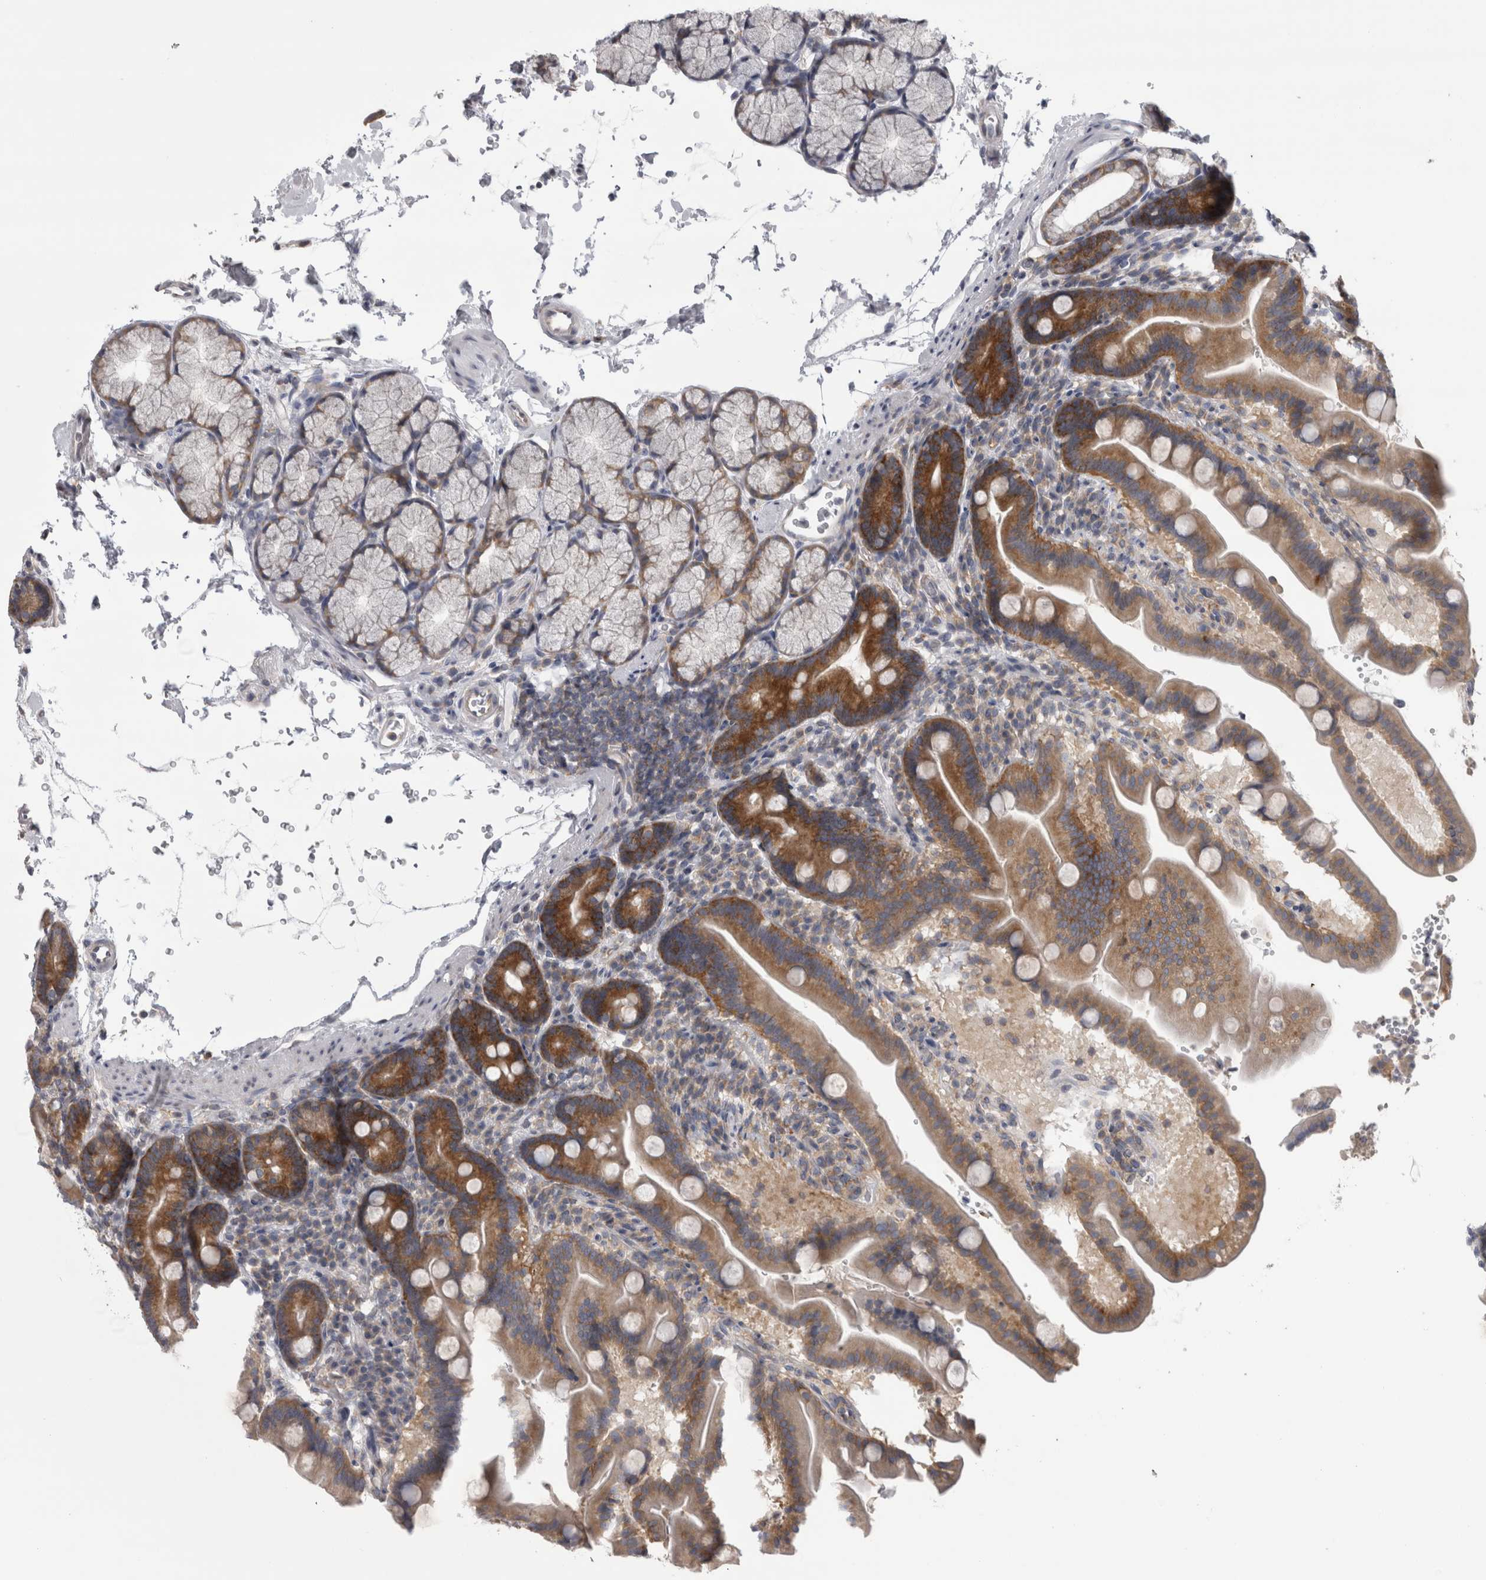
{"staining": {"intensity": "strong", "quantity": "<25%", "location": "cytoplasmic/membranous"}, "tissue": "duodenum", "cell_type": "Glandular cells", "image_type": "normal", "snomed": [{"axis": "morphology", "description": "Normal tissue, NOS"}, {"axis": "topography", "description": "Duodenum"}], "caption": "Immunohistochemistry (IHC) micrograph of unremarkable duodenum: human duodenum stained using immunohistochemistry (IHC) exhibits medium levels of strong protein expression localized specifically in the cytoplasmic/membranous of glandular cells, appearing as a cytoplasmic/membranous brown color.", "gene": "PRRC2C", "patient": {"sex": "male", "age": 54}}